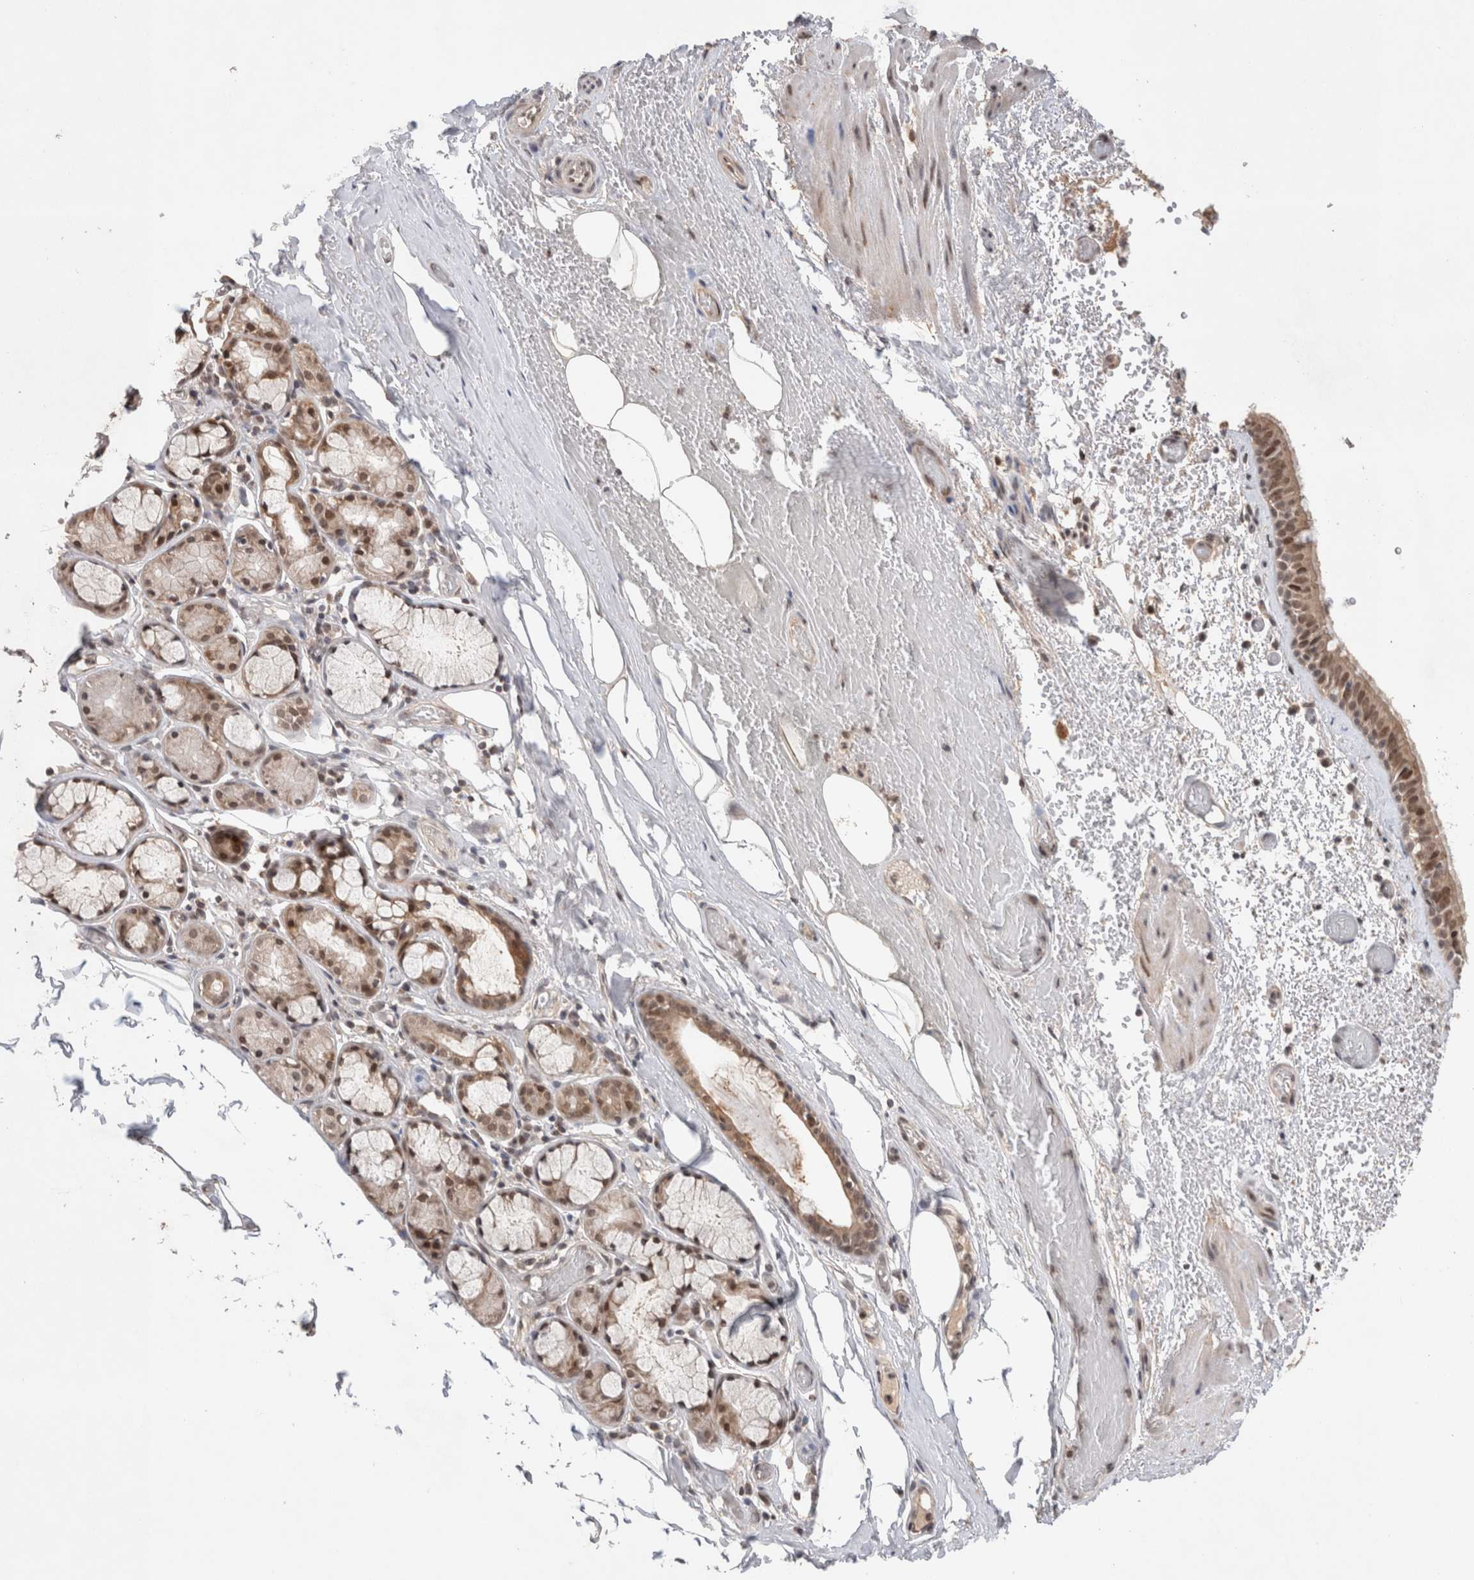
{"staining": {"intensity": "weak", "quantity": "25%-75%", "location": "cytoplasmic/membranous,nuclear"}, "tissue": "bronchus", "cell_type": "Respiratory epithelial cells", "image_type": "normal", "snomed": [{"axis": "morphology", "description": "Normal tissue, NOS"}, {"axis": "topography", "description": "Bronchus"}, {"axis": "topography", "description": "Lung"}], "caption": "Respiratory epithelial cells demonstrate low levels of weak cytoplasmic/membranous,nuclear positivity in about 25%-75% of cells in normal bronchus. The protein of interest is stained brown, and the nuclei are stained in blue (DAB IHC with brightfield microscopy, high magnification).", "gene": "SYDE2", "patient": {"sex": "male", "age": 56}}